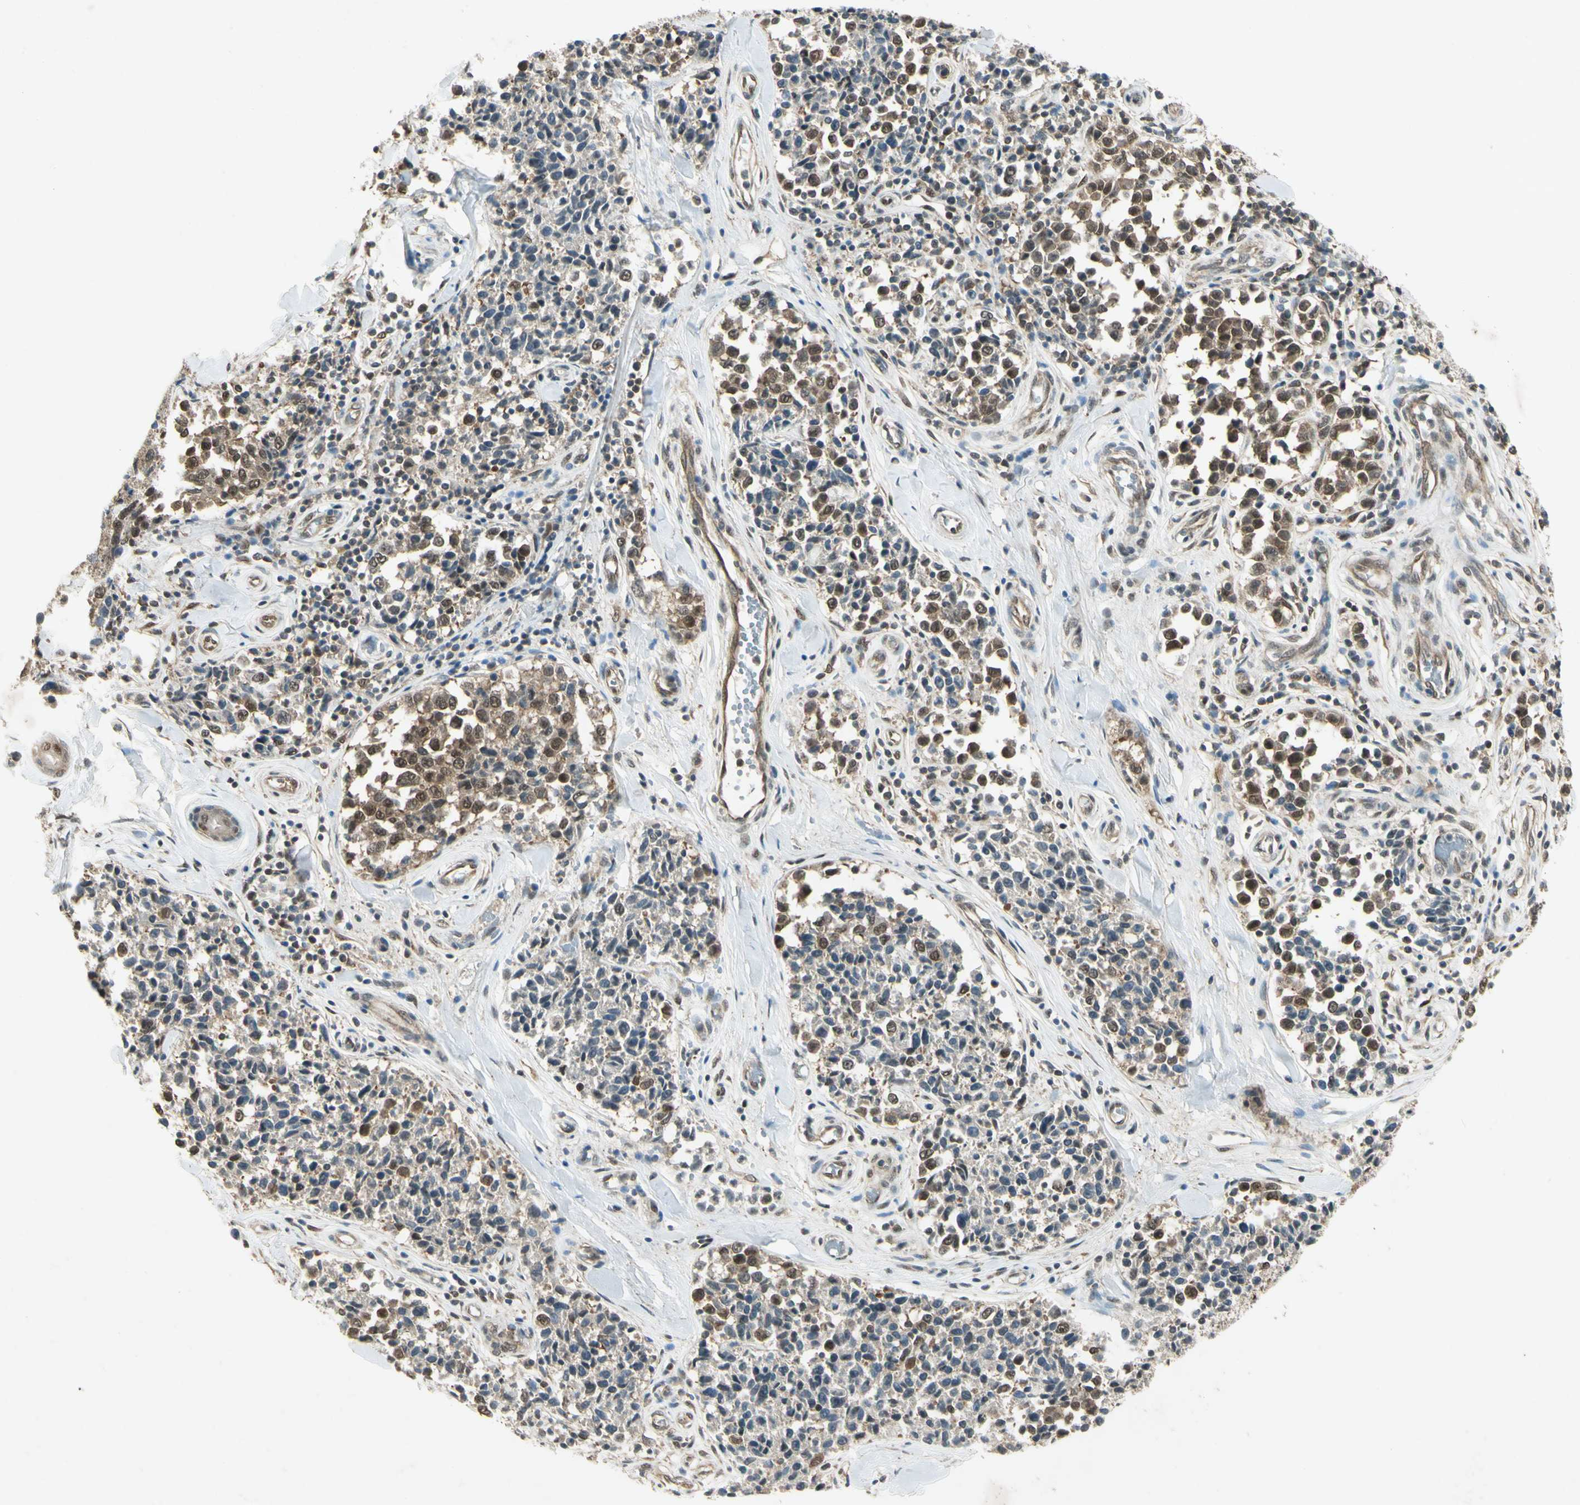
{"staining": {"intensity": "moderate", "quantity": ">75%", "location": "cytoplasmic/membranous,nuclear"}, "tissue": "melanoma", "cell_type": "Tumor cells", "image_type": "cancer", "snomed": [{"axis": "morphology", "description": "Malignant melanoma, NOS"}, {"axis": "topography", "description": "Skin"}], "caption": "Protein expression analysis of melanoma shows moderate cytoplasmic/membranous and nuclear expression in approximately >75% of tumor cells. (DAB = brown stain, brightfield microscopy at high magnification).", "gene": "PSMD5", "patient": {"sex": "female", "age": 64}}